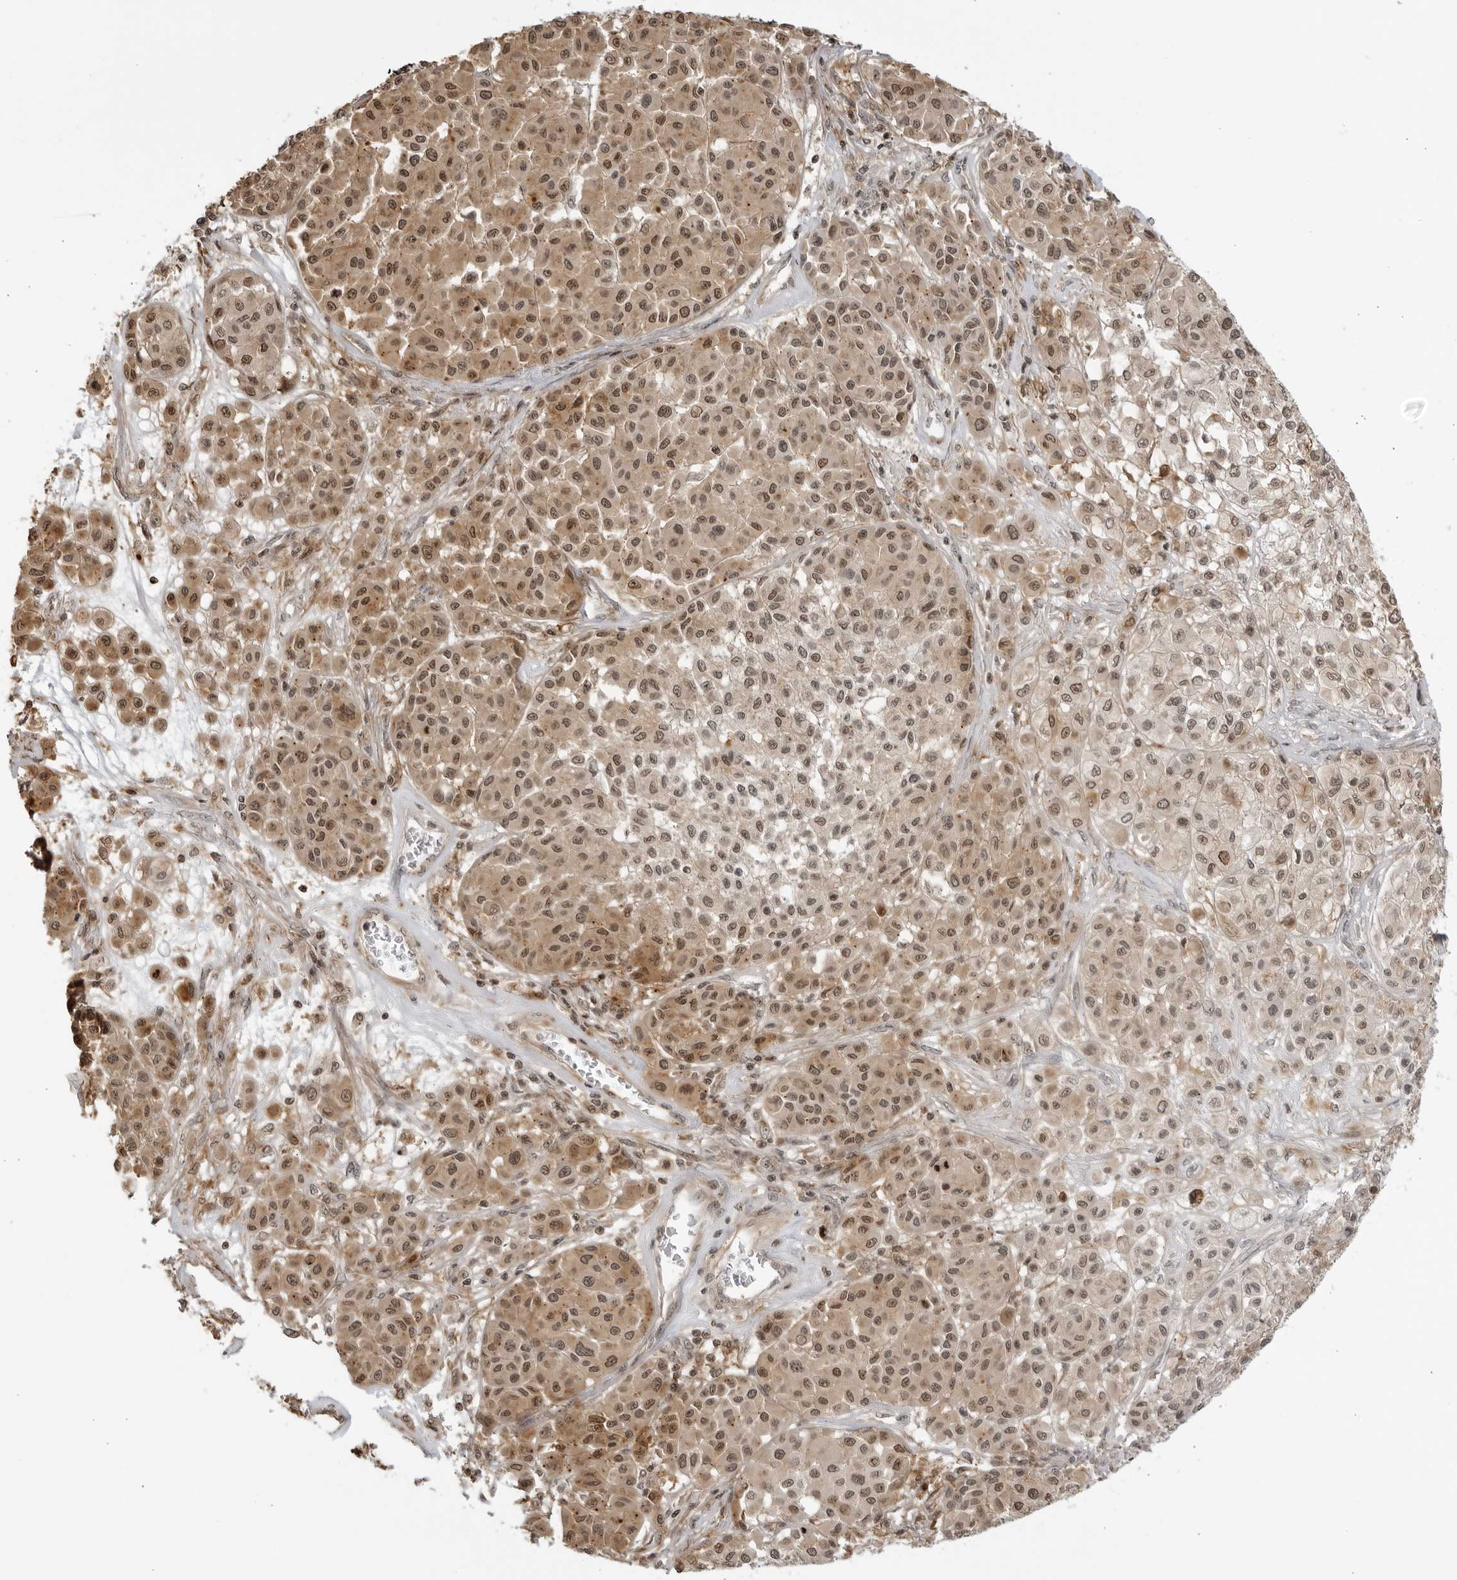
{"staining": {"intensity": "moderate", "quantity": ">75%", "location": "cytoplasmic/membranous,nuclear"}, "tissue": "melanoma", "cell_type": "Tumor cells", "image_type": "cancer", "snomed": [{"axis": "morphology", "description": "Malignant melanoma, Metastatic site"}, {"axis": "topography", "description": "Soft tissue"}], "caption": "This micrograph exhibits malignant melanoma (metastatic site) stained with IHC to label a protein in brown. The cytoplasmic/membranous and nuclear of tumor cells show moderate positivity for the protein. Nuclei are counter-stained blue.", "gene": "TCF21", "patient": {"sex": "male", "age": 41}}